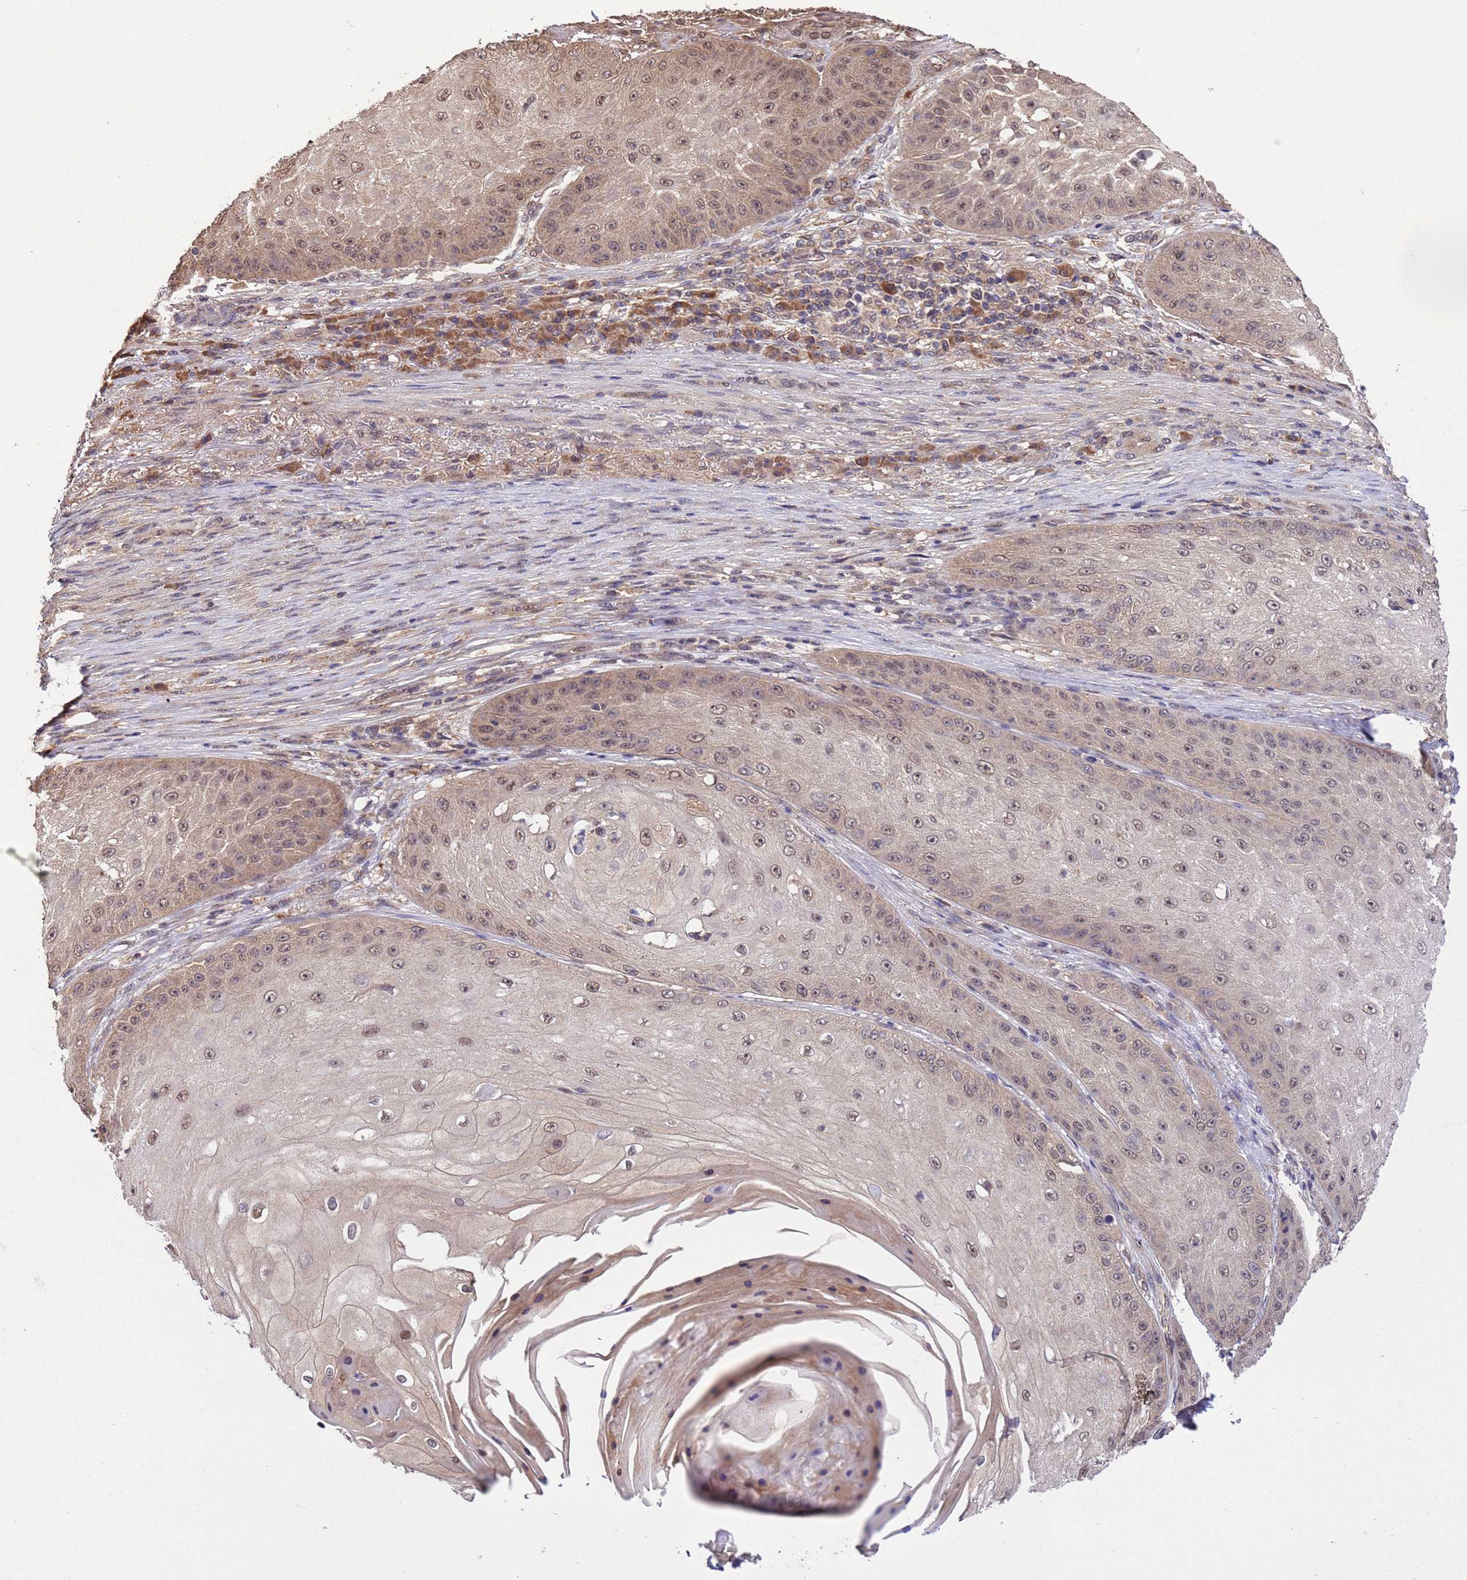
{"staining": {"intensity": "moderate", "quantity": ">75%", "location": "nuclear"}, "tissue": "skin cancer", "cell_type": "Tumor cells", "image_type": "cancer", "snomed": [{"axis": "morphology", "description": "Squamous cell carcinoma, NOS"}, {"axis": "topography", "description": "Skin"}], "caption": "Skin cancer (squamous cell carcinoma) stained with DAB (3,3'-diaminobenzidine) immunohistochemistry demonstrates medium levels of moderate nuclear positivity in about >75% of tumor cells. The staining was performed using DAB to visualize the protein expression in brown, while the nuclei were stained in blue with hematoxylin (Magnification: 20x).", "gene": "ZFP69B", "patient": {"sex": "male", "age": 70}}